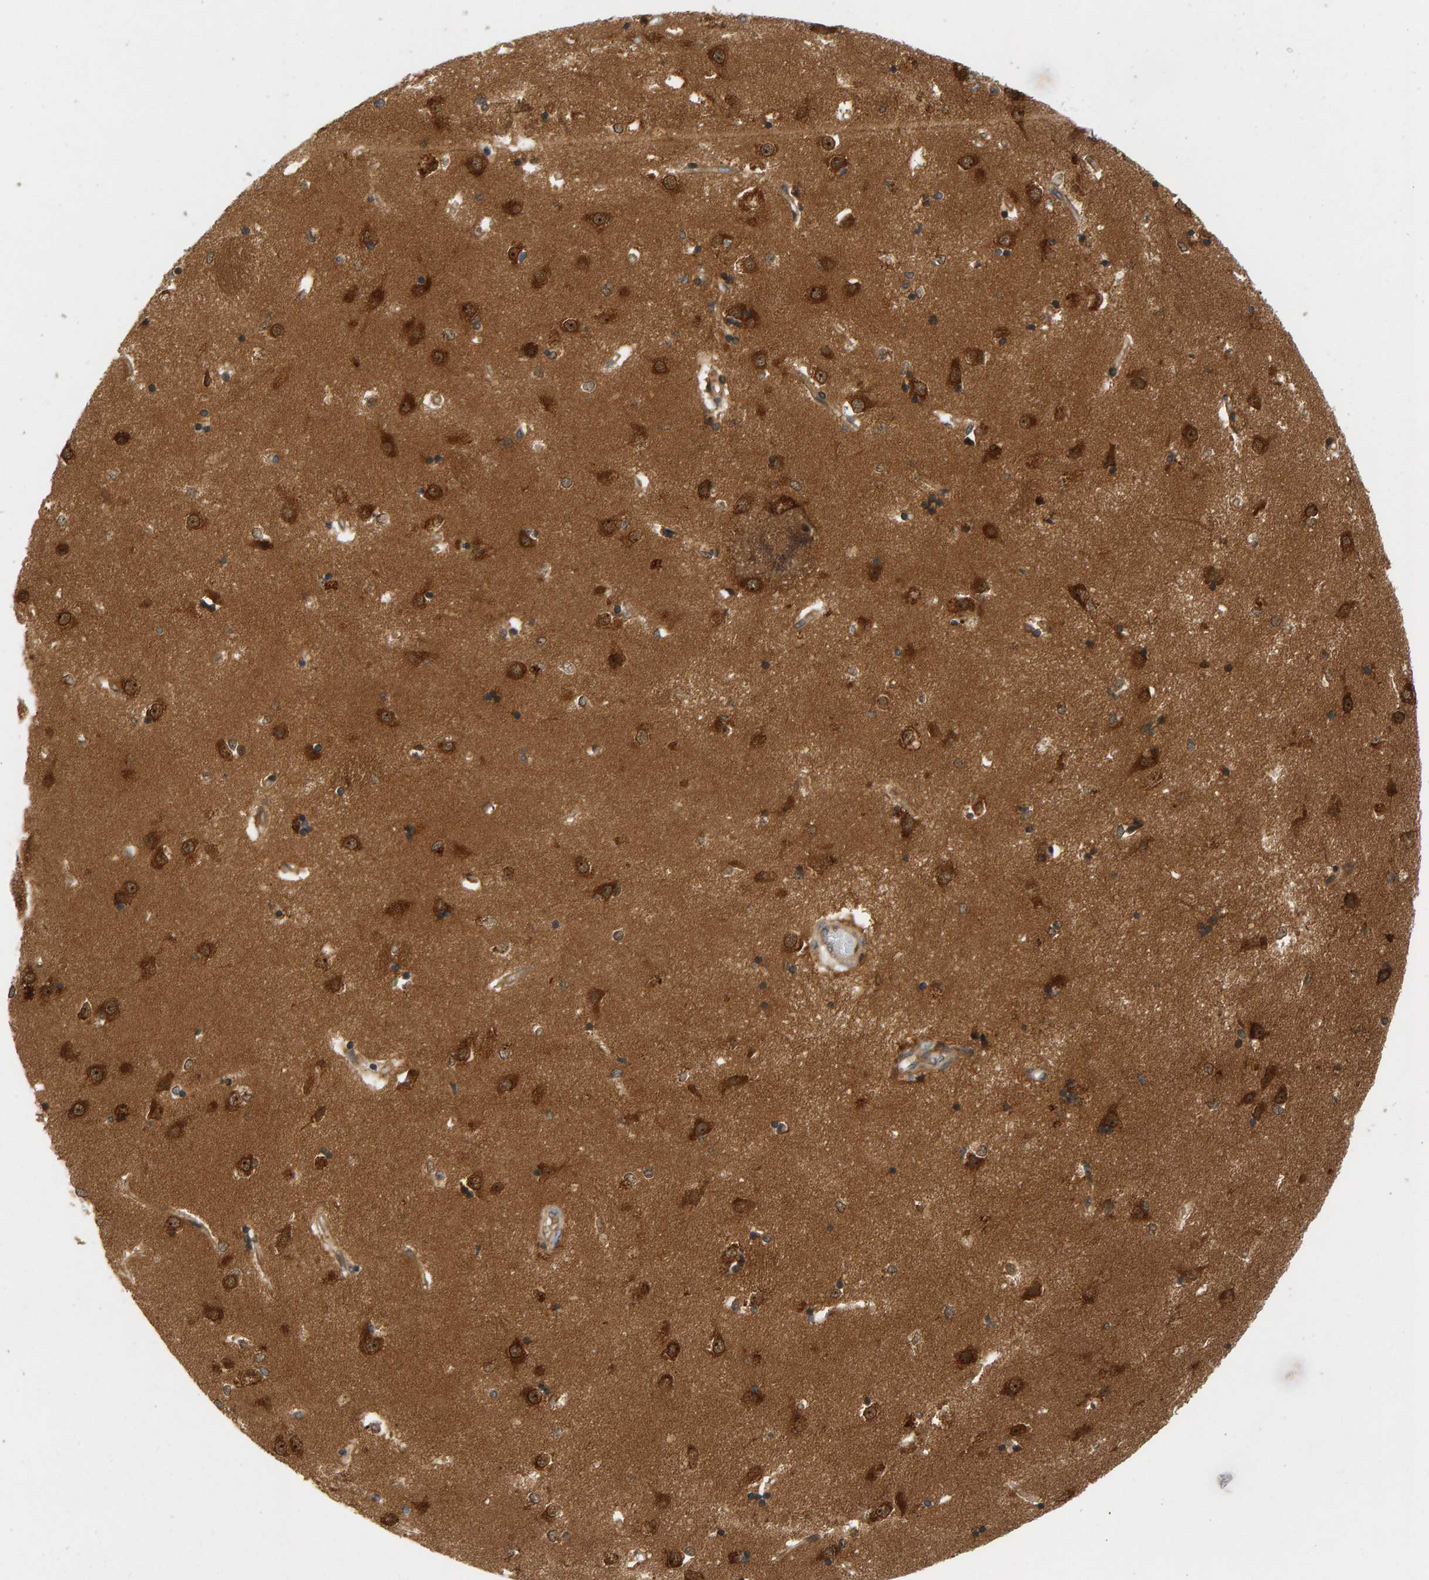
{"staining": {"intensity": "strong", "quantity": ">75%", "location": "cytoplasmic/membranous"}, "tissue": "caudate", "cell_type": "Glial cells", "image_type": "normal", "snomed": [{"axis": "morphology", "description": "Normal tissue, NOS"}, {"axis": "topography", "description": "Lateral ventricle wall"}], "caption": "Protein staining exhibits strong cytoplasmic/membranous staining in approximately >75% of glial cells in unremarkable caudate. The staining was performed using DAB, with brown indicating positive protein expression. Nuclei are stained blue with hematoxylin.", "gene": "BAHCC1", "patient": {"sex": "male", "age": 45}}